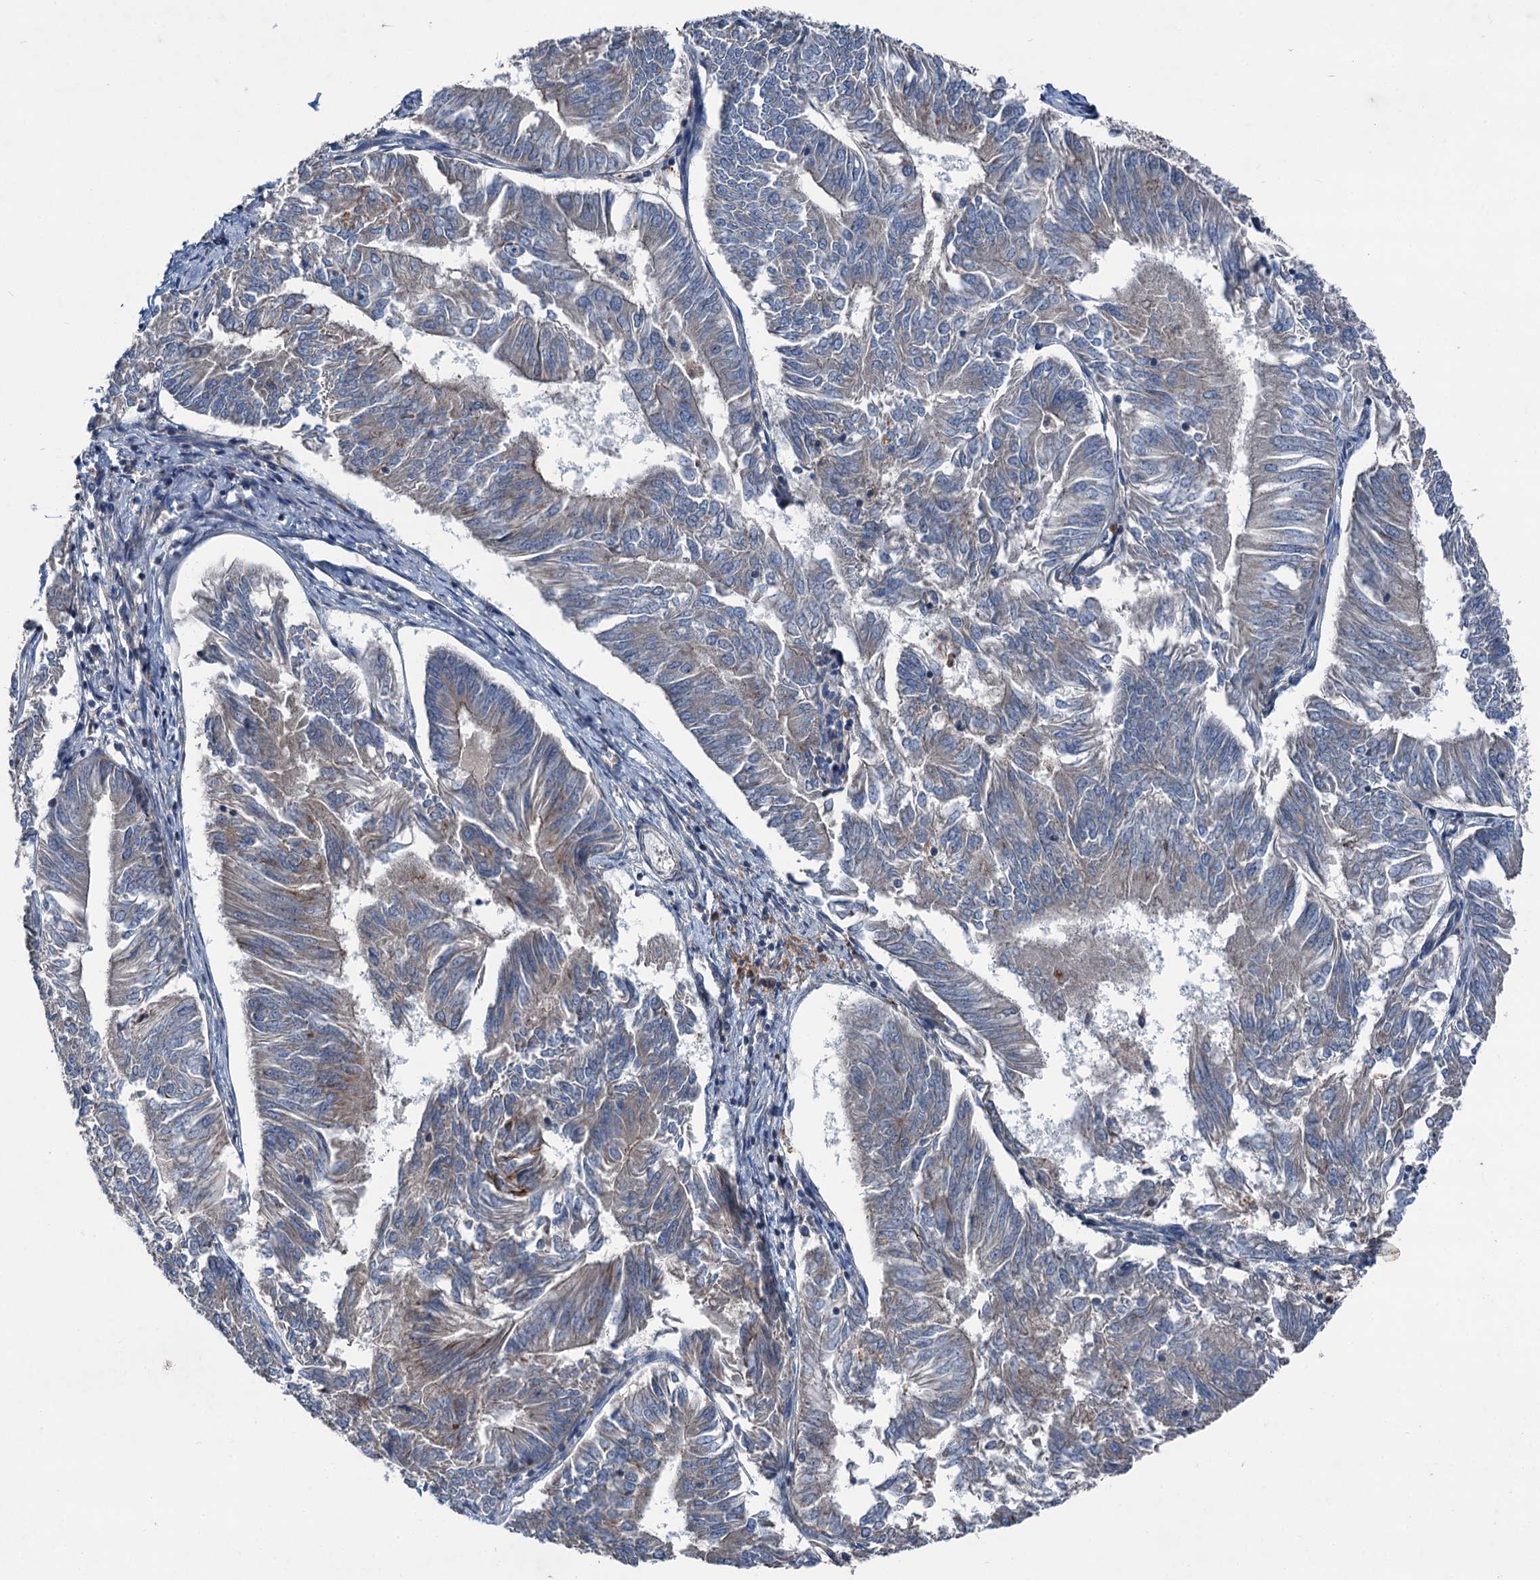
{"staining": {"intensity": "weak", "quantity": "25%-75%", "location": "cytoplasmic/membranous"}, "tissue": "endometrial cancer", "cell_type": "Tumor cells", "image_type": "cancer", "snomed": [{"axis": "morphology", "description": "Adenocarcinoma, NOS"}, {"axis": "topography", "description": "Endometrium"}], "caption": "A micrograph of human endometrial cancer stained for a protein exhibits weak cytoplasmic/membranous brown staining in tumor cells.", "gene": "RUFY1", "patient": {"sex": "female", "age": 58}}